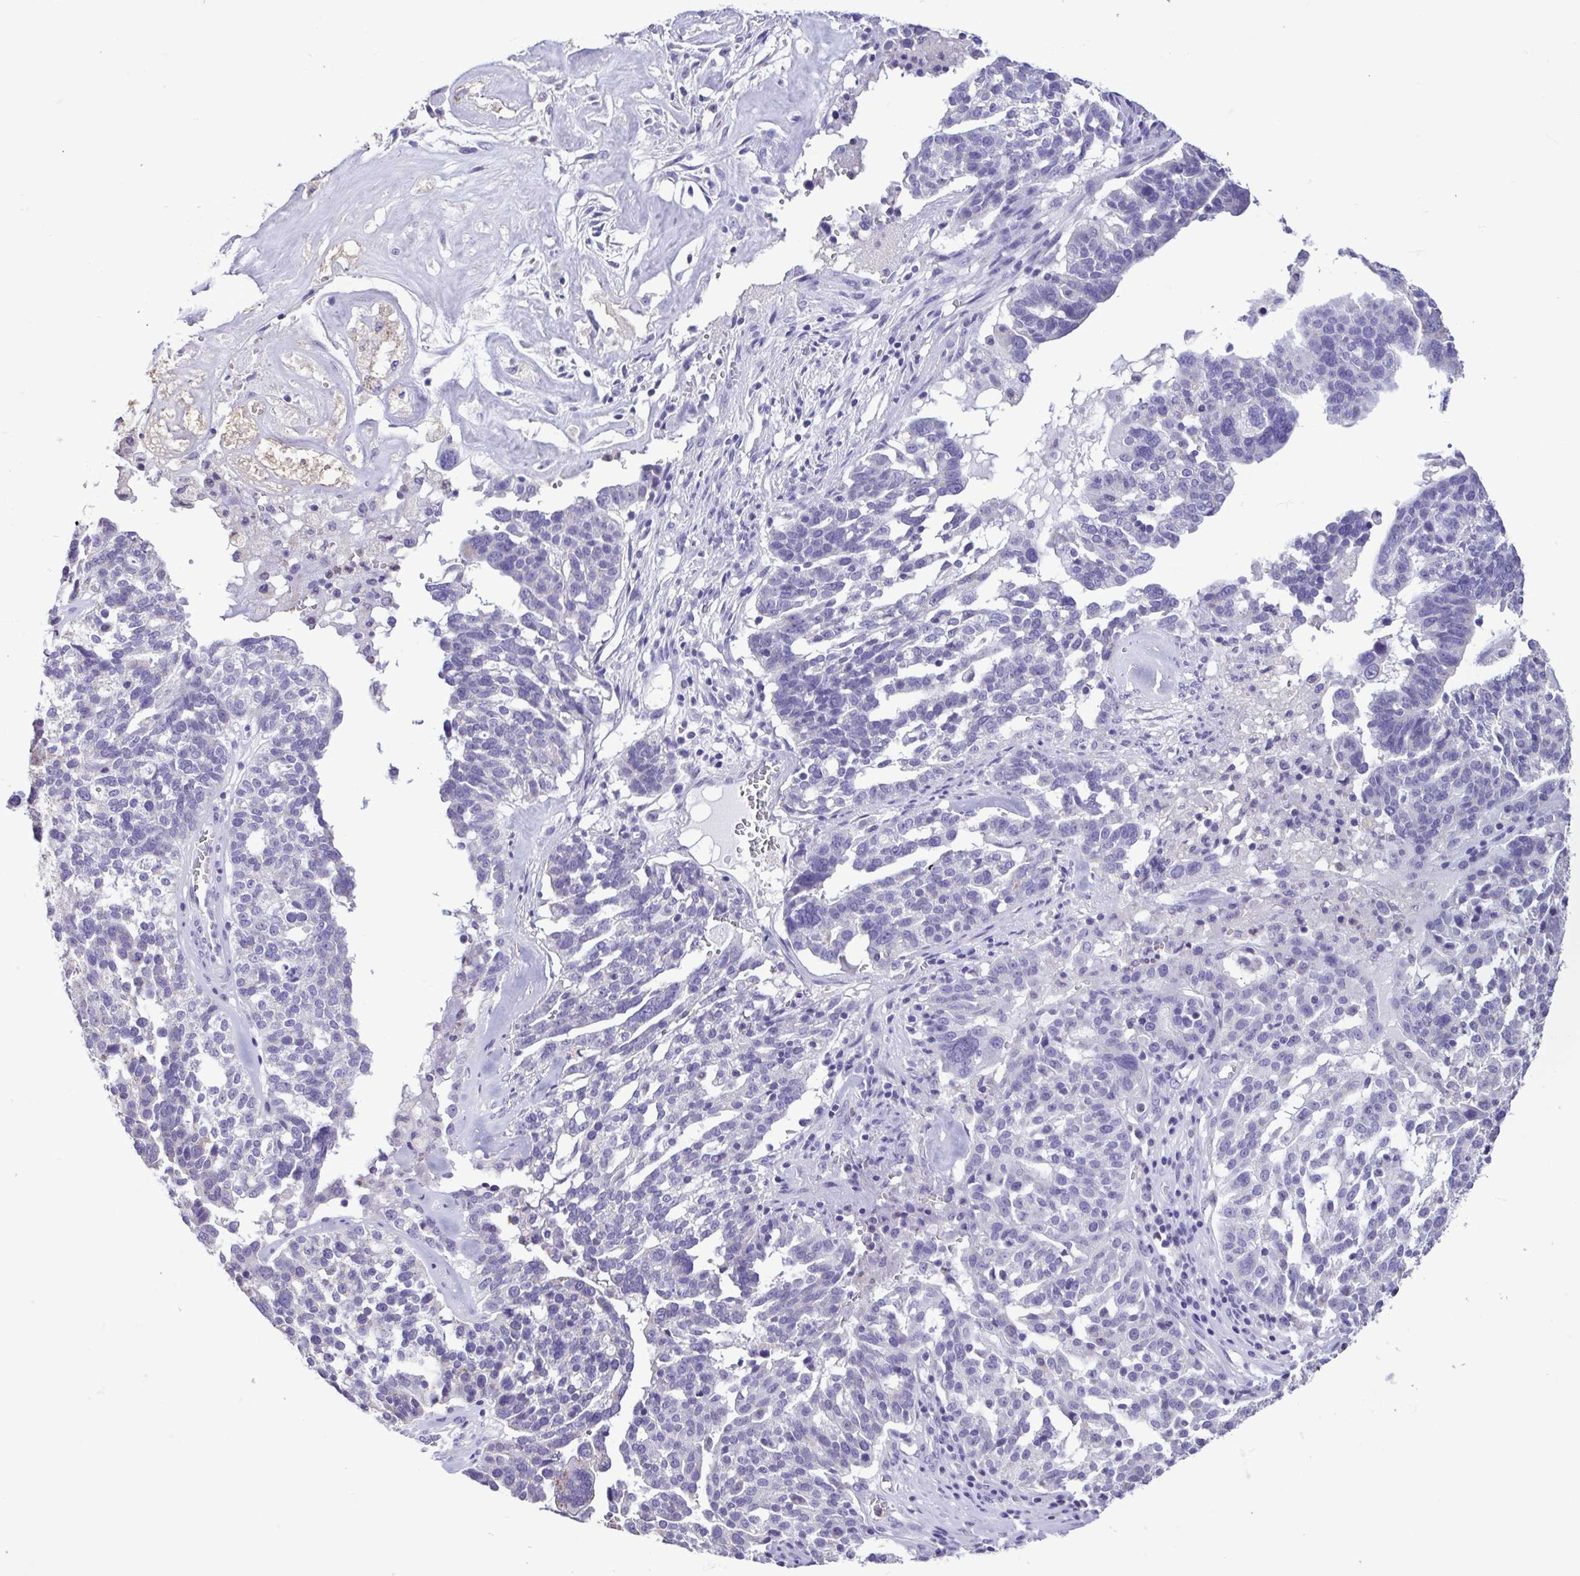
{"staining": {"intensity": "negative", "quantity": "none", "location": "none"}, "tissue": "ovarian cancer", "cell_type": "Tumor cells", "image_type": "cancer", "snomed": [{"axis": "morphology", "description": "Cystadenocarcinoma, serous, NOS"}, {"axis": "topography", "description": "Ovary"}], "caption": "The photomicrograph shows no significant expression in tumor cells of serous cystadenocarcinoma (ovarian).", "gene": "CBY2", "patient": {"sex": "female", "age": 59}}